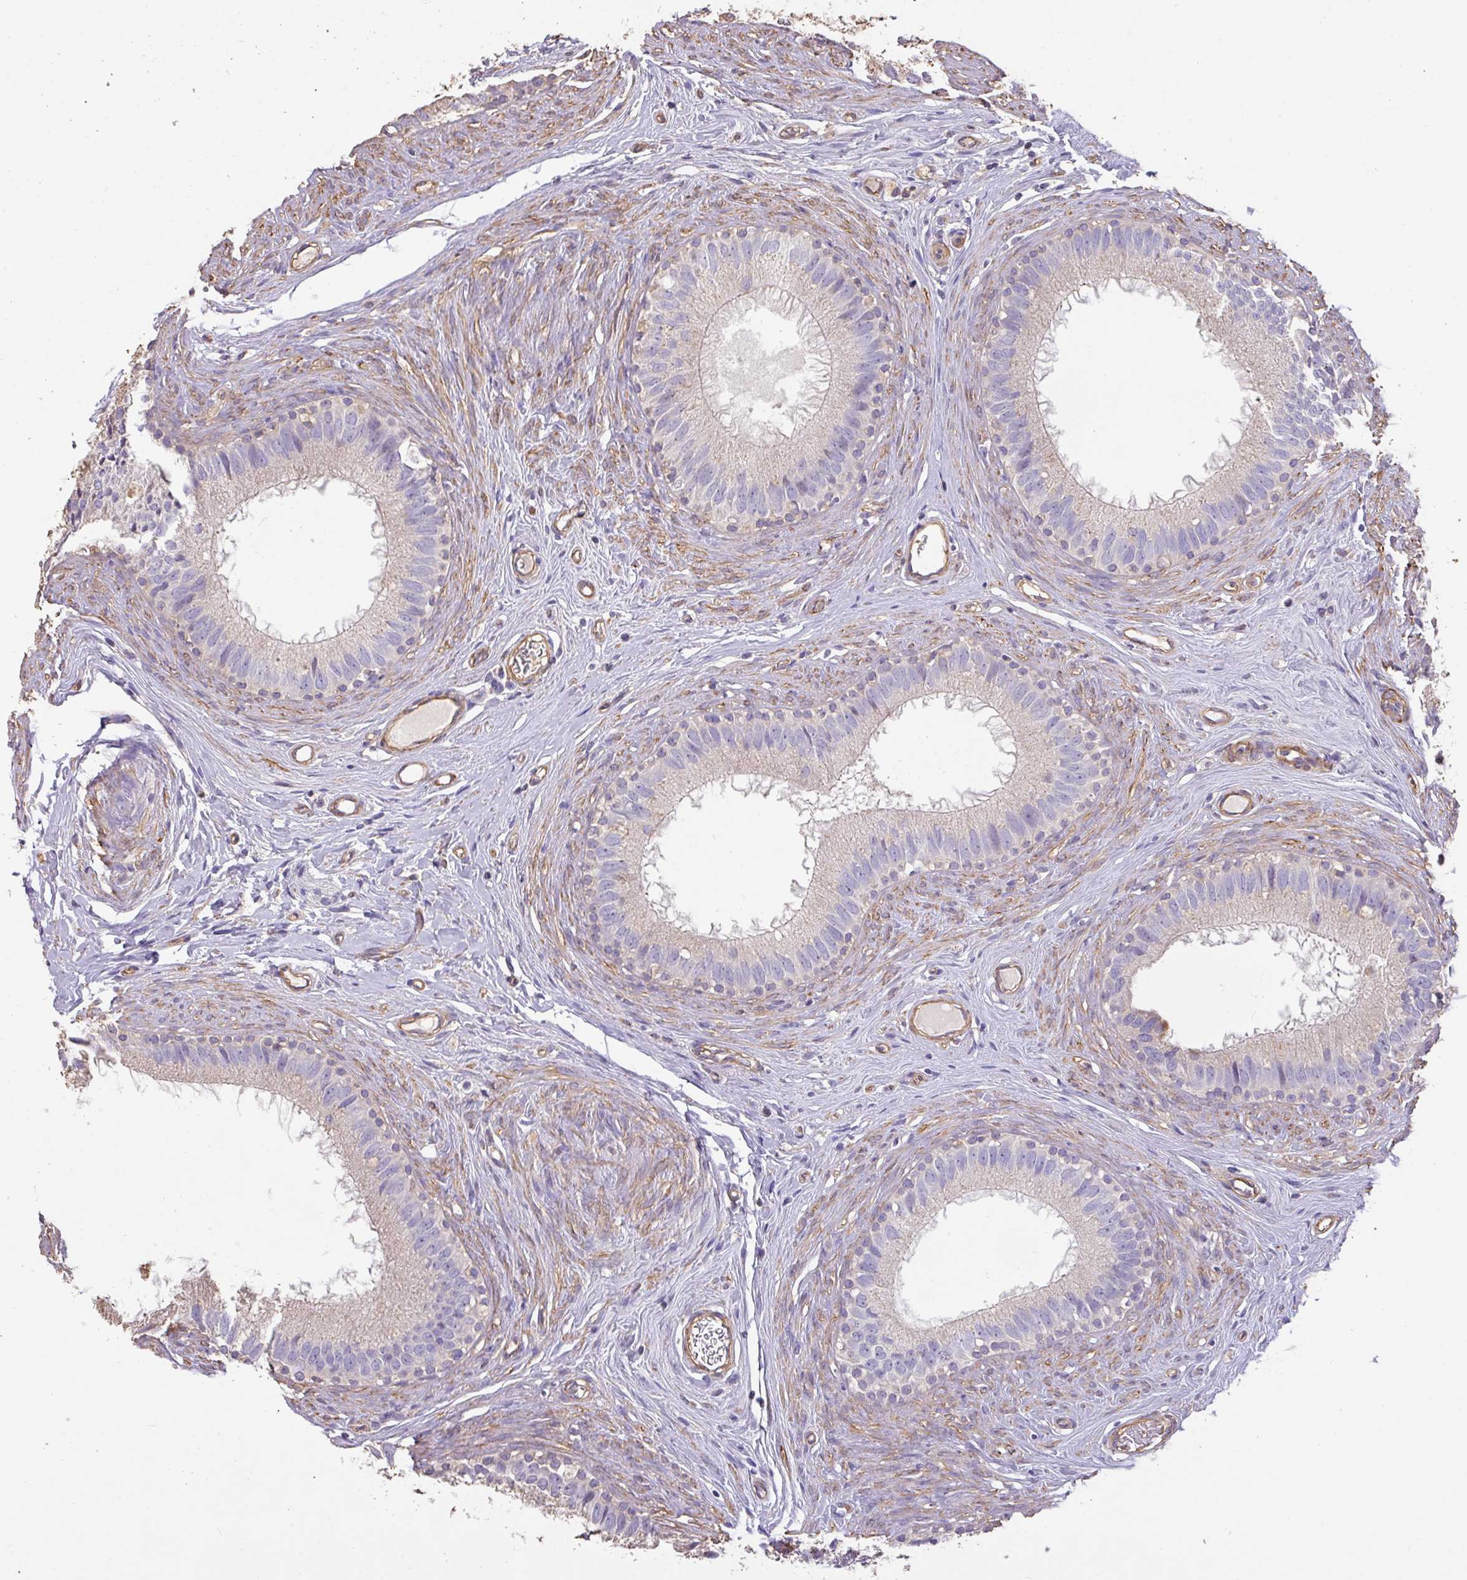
{"staining": {"intensity": "weak", "quantity": "<25%", "location": "cytoplasmic/membranous"}, "tissue": "epididymis", "cell_type": "Glandular cells", "image_type": "normal", "snomed": [{"axis": "morphology", "description": "Normal tissue, NOS"}, {"axis": "topography", "description": "Epididymis"}], "caption": "This micrograph is of normal epididymis stained with IHC to label a protein in brown with the nuclei are counter-stained blue. There is no expression in glandular cells.", "gene": "CALML4", "patient": {"sex": "male", "age": 80}}